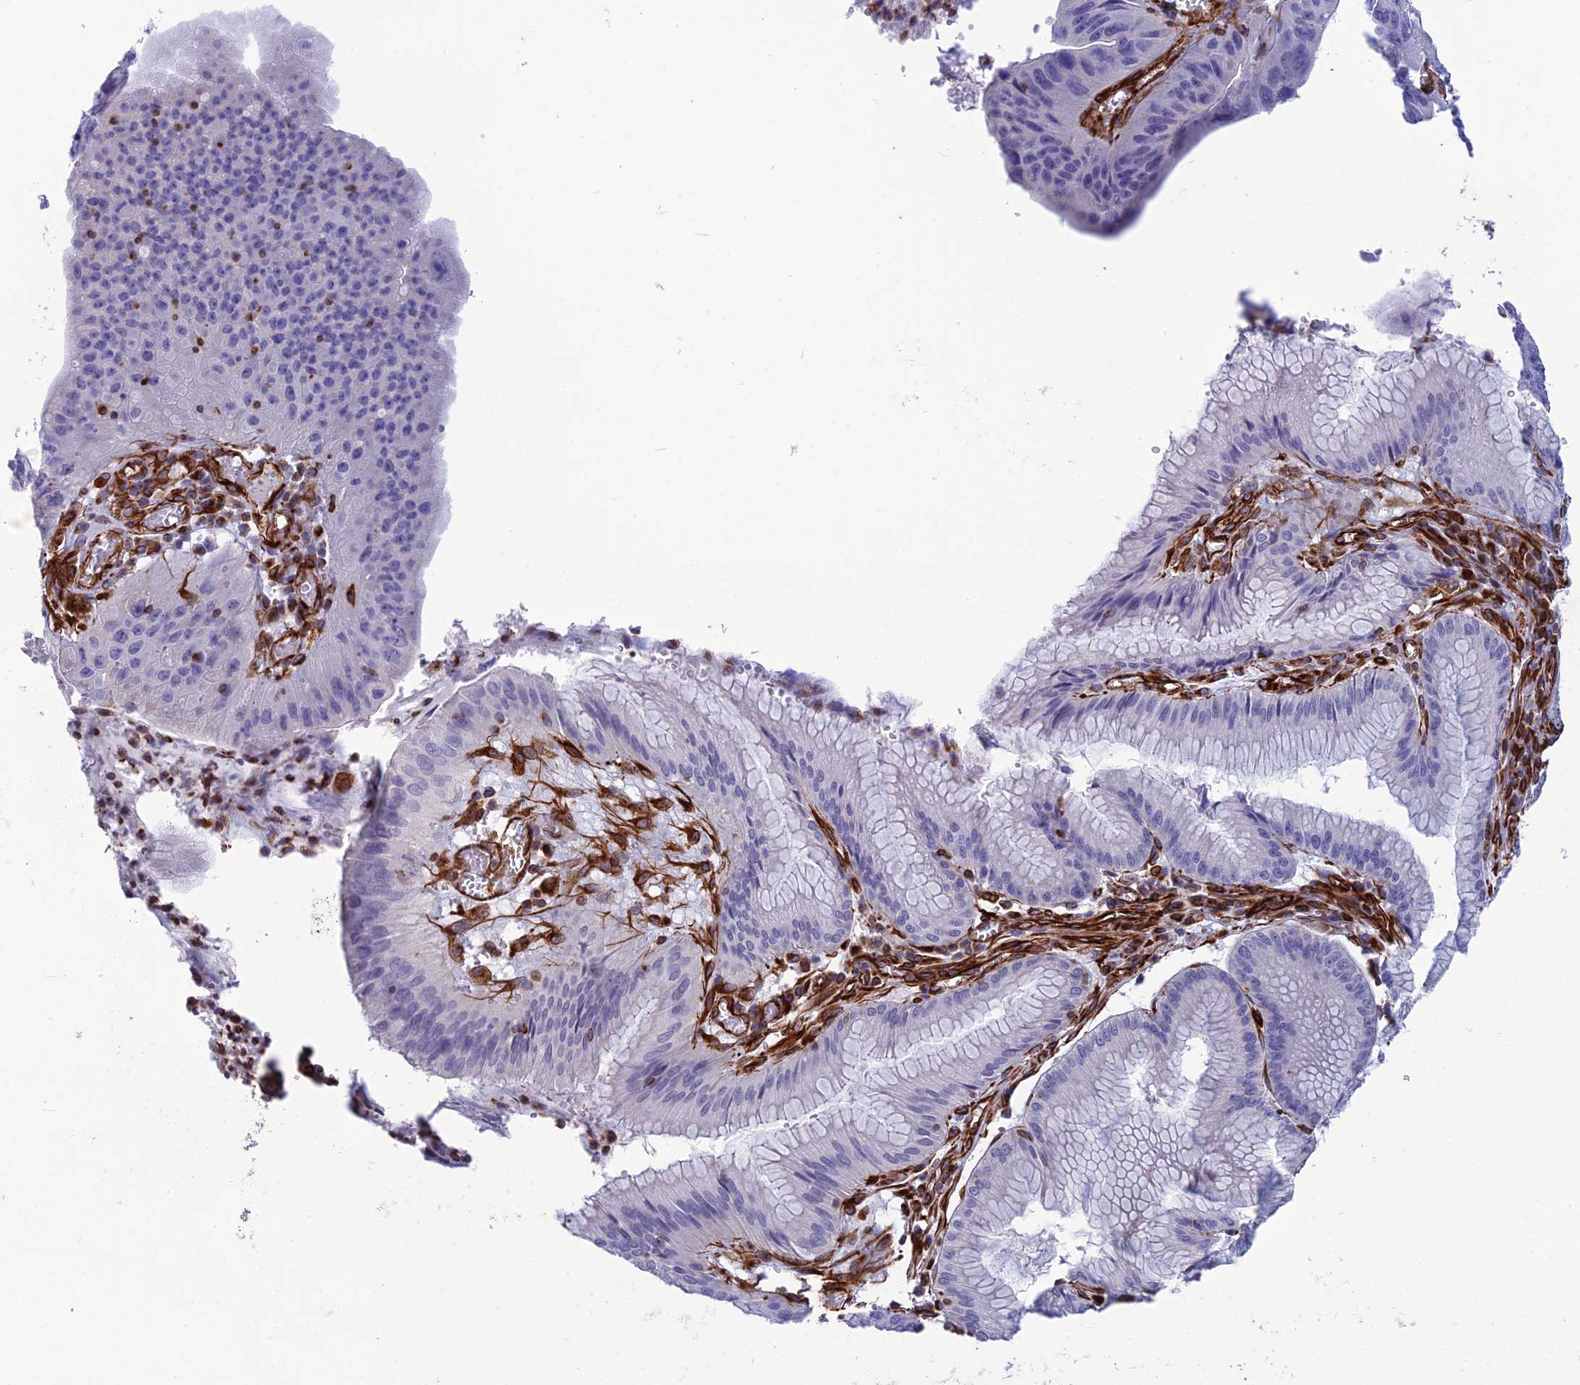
{"staining": {"intensity": "negative", "quantity": "none", "location": "none"}, "tissue": "stomach cancer", "cell_type": "Tumor cells", "image_type": "cancer", "snomed": [{"axis": "morphology", "description": "Adenocarcinoma, NOS"}, {"axis": "topography", "description": "Stomach"}], "caption": "The histopathology image reveals no significant positivity in tumor cells of adenocarcinoma (stomach).", "gene": "FBXL20", "patient": {"sex": "male", "age": 59}}